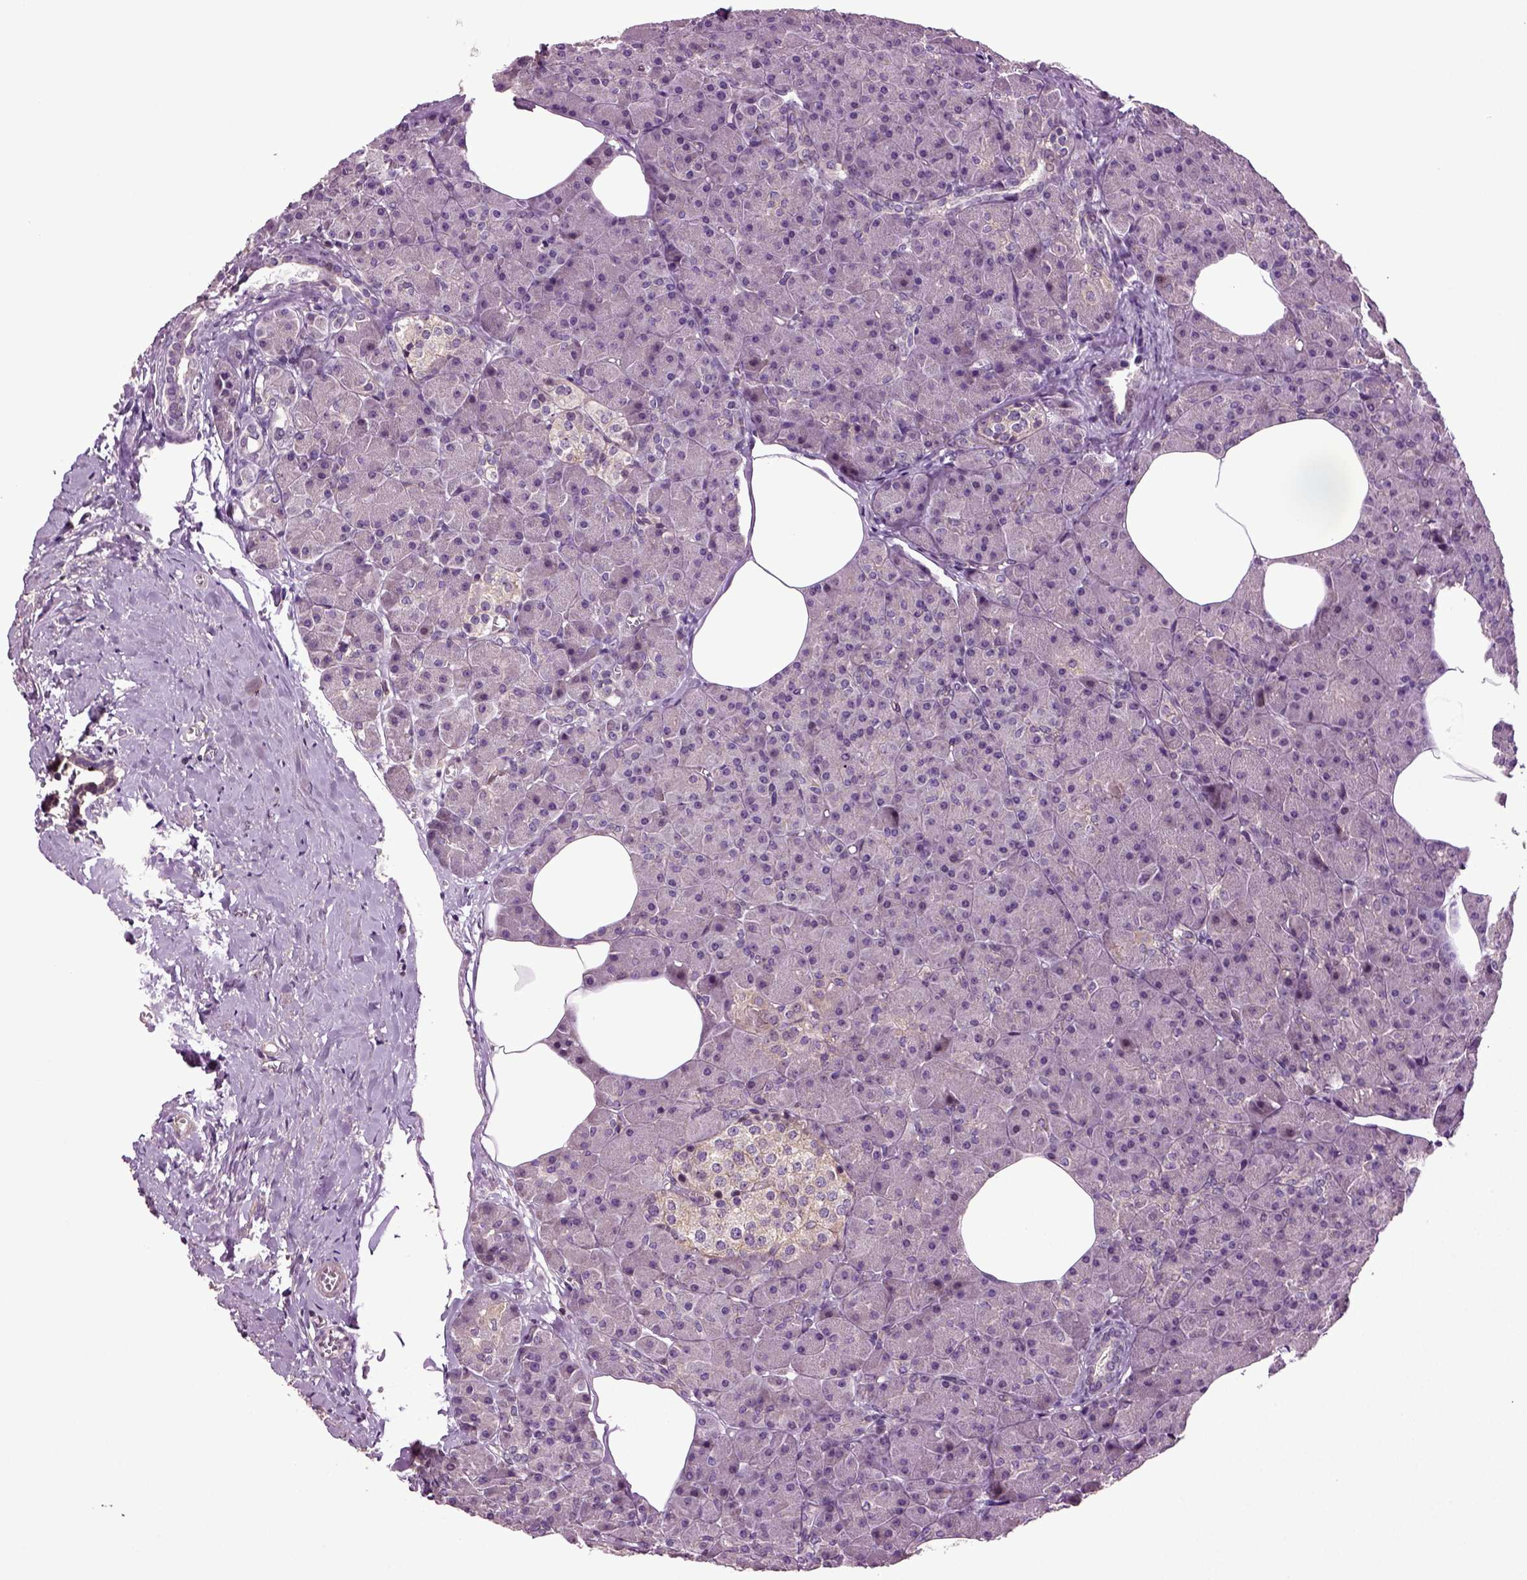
{"staining": {"intensity": "negative", "quantity": "none", "location": "none"}, "tissue": "pancreas", "cell_type": "Exocrine glandular cells", "image_type": "normal", "snomed": [{"axis": "morphology", "description": "Normal tissue, NOS"}, {"axis": "topography", "description": "Pancreas"}], "caption": "DAB immunohistochemical staining of unremarkable pancreas demonstrates no significant staining in exocrine glandular cells. The staining was performed using DAB to visualize the protein expression in brown, while the nuclei were stained in blue with hematoxylin (Magnification: 20x).", "gene": "HAGHL", "patient": {"sex": "female", "age": 45}}